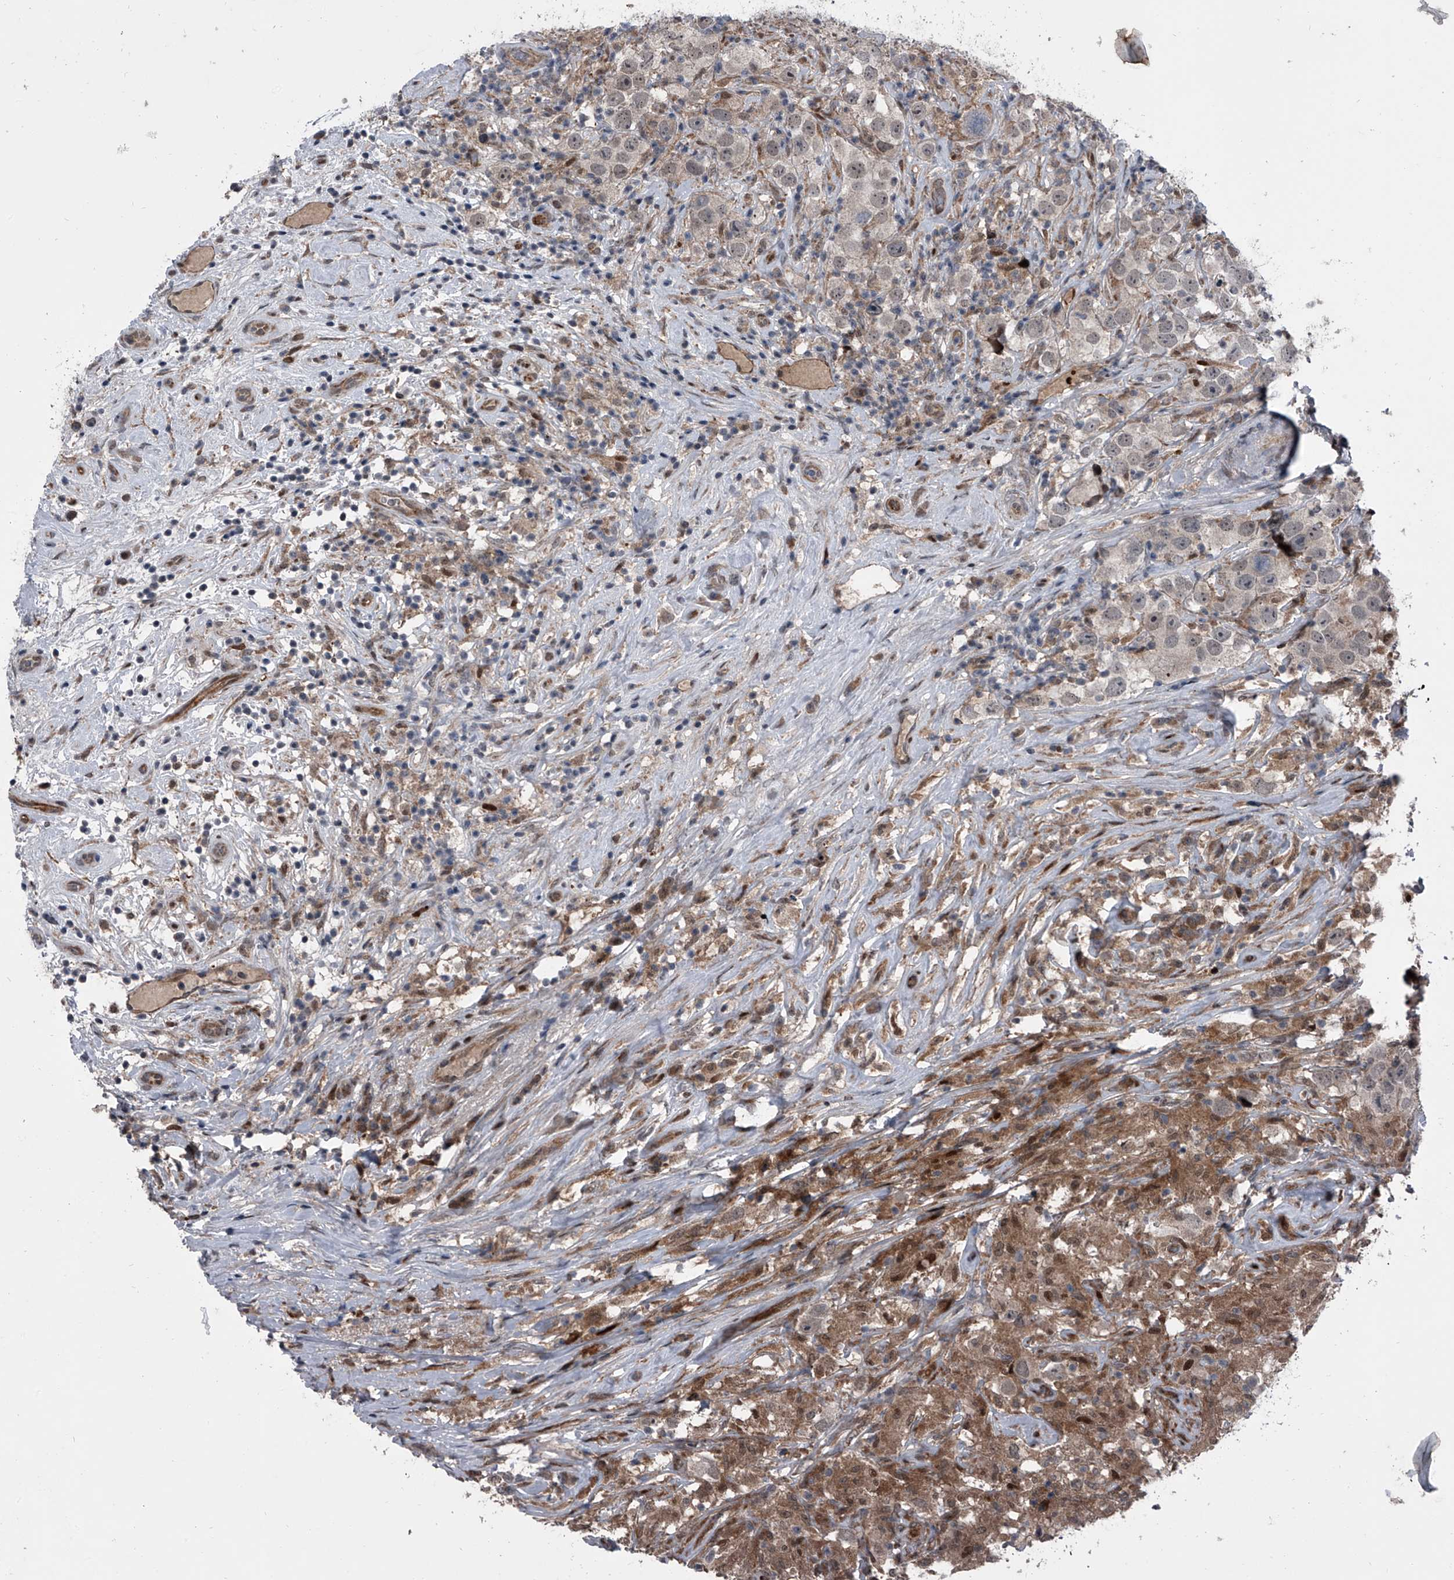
{"staining": {"intensity": "weak", "quantity": "<25%", "location": "nuclear"}, "tissue": "testis cancer", "cell_type": "Tumor cells", "image_type": "cancer", "snomed": [{"axis": "morphology", "description": "Seminoma, NOS"}, {"axis": "topography", "description": "Testis"}], "caption": "Tumor cells are negative for brown protein staining in seminoma (testis). (Brightfield microscopy of DAB (3,3'-diaminobenzidine) IHC at high magnification).", "gene": "ELK4", "patient": {"sex": "male", "age": 49}}